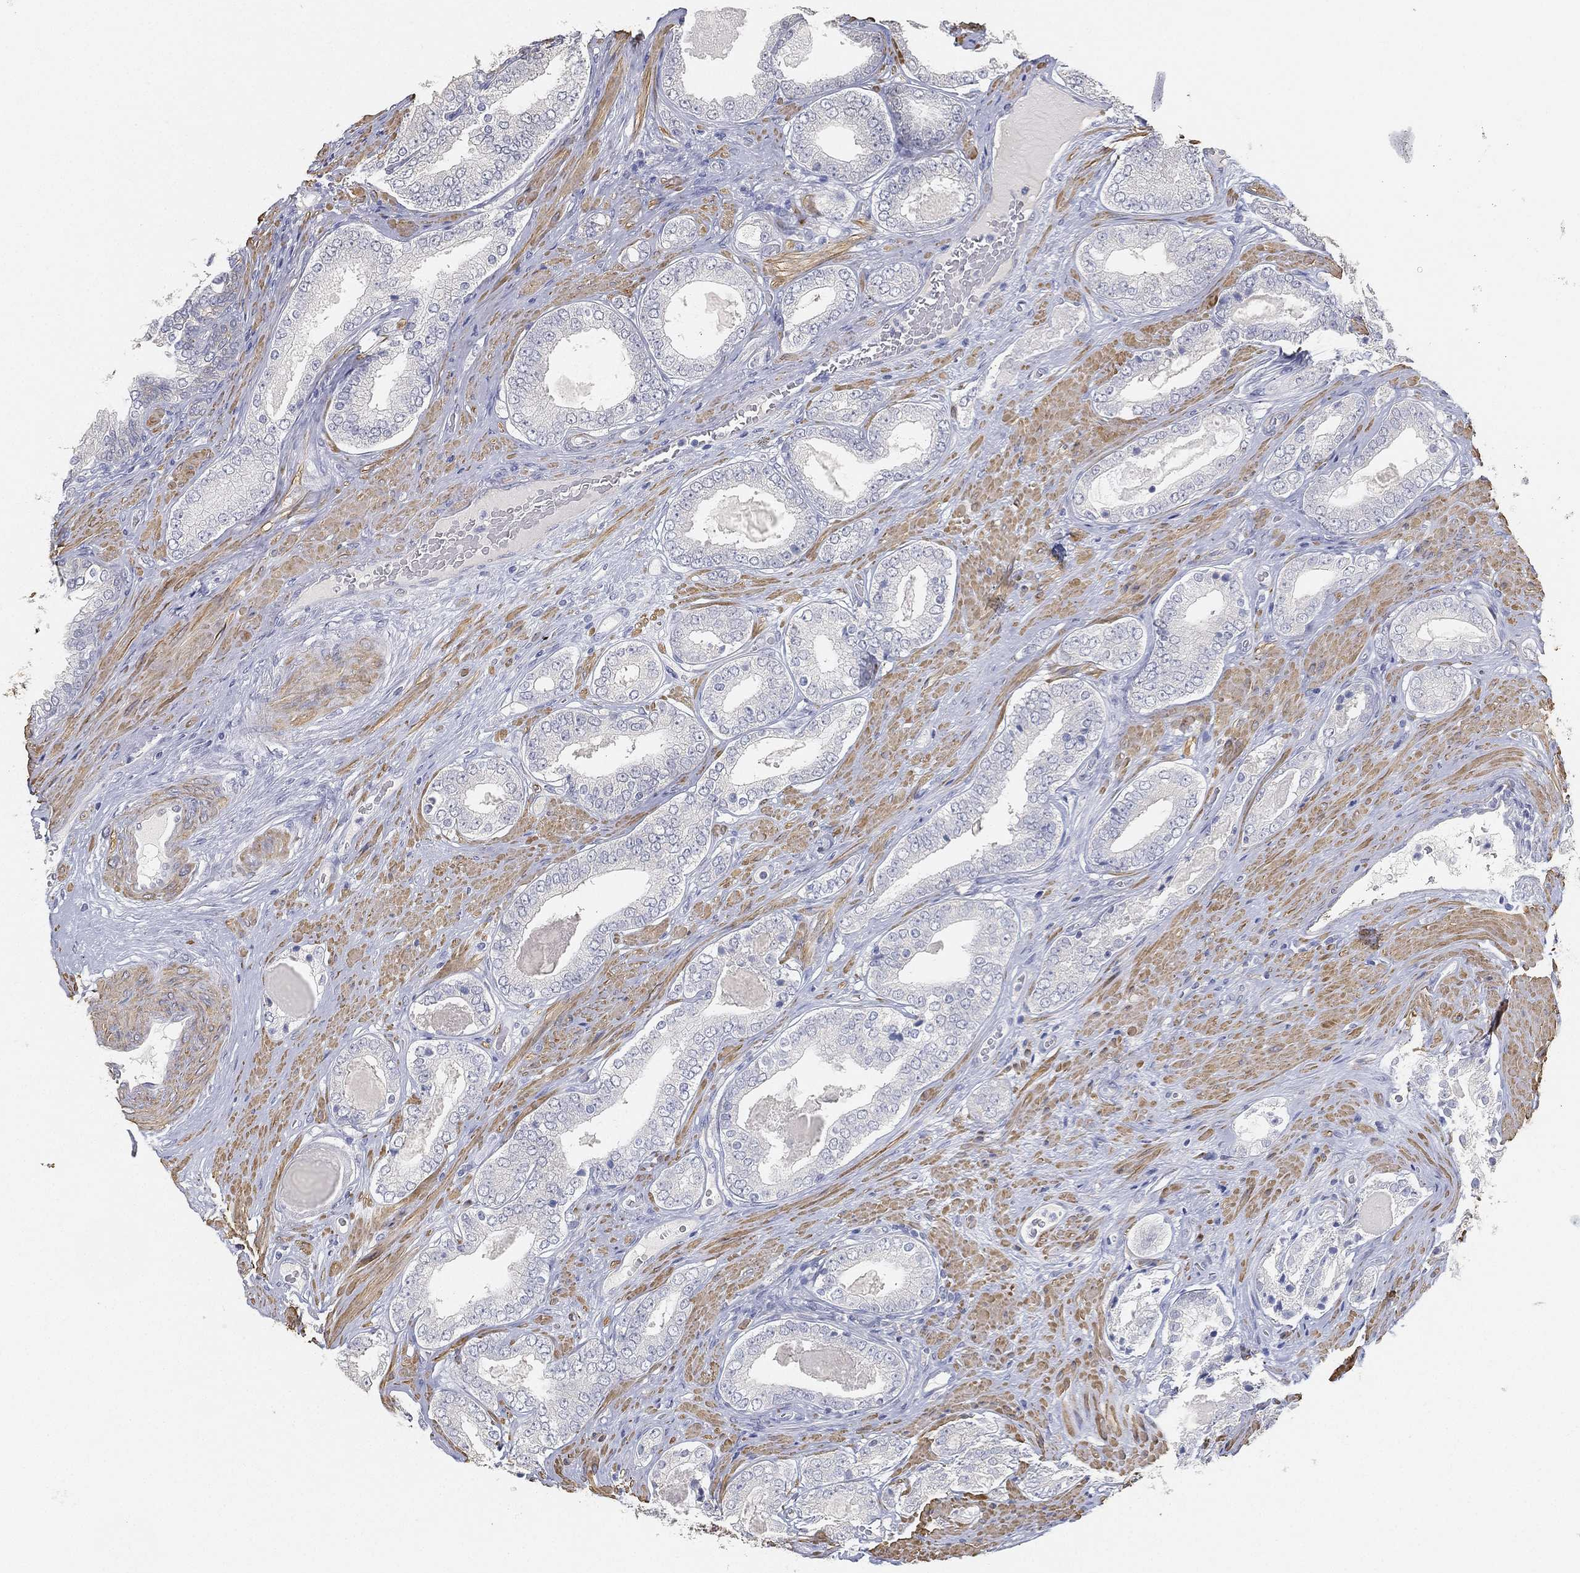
{"staining": {"intensity": "negative", "quantity": "none", "location": "none"}, "tissue": "prostate cancer", "cell_type": "Tumor cells", "image_type": "cancer", "snomed": [{"axis": "morphology", "description": "Adenocarcinoma, Low grade"}, {"axis": "topography", "description": "Prostate and seminal vesicle, NOS"}], "caption": "Protein analysis of prostate low-grade adenocarcinoma reveals no significant staining in tumor cells.", "gene": "GPR61", "patient": {"sex": "male", "age": 61}}